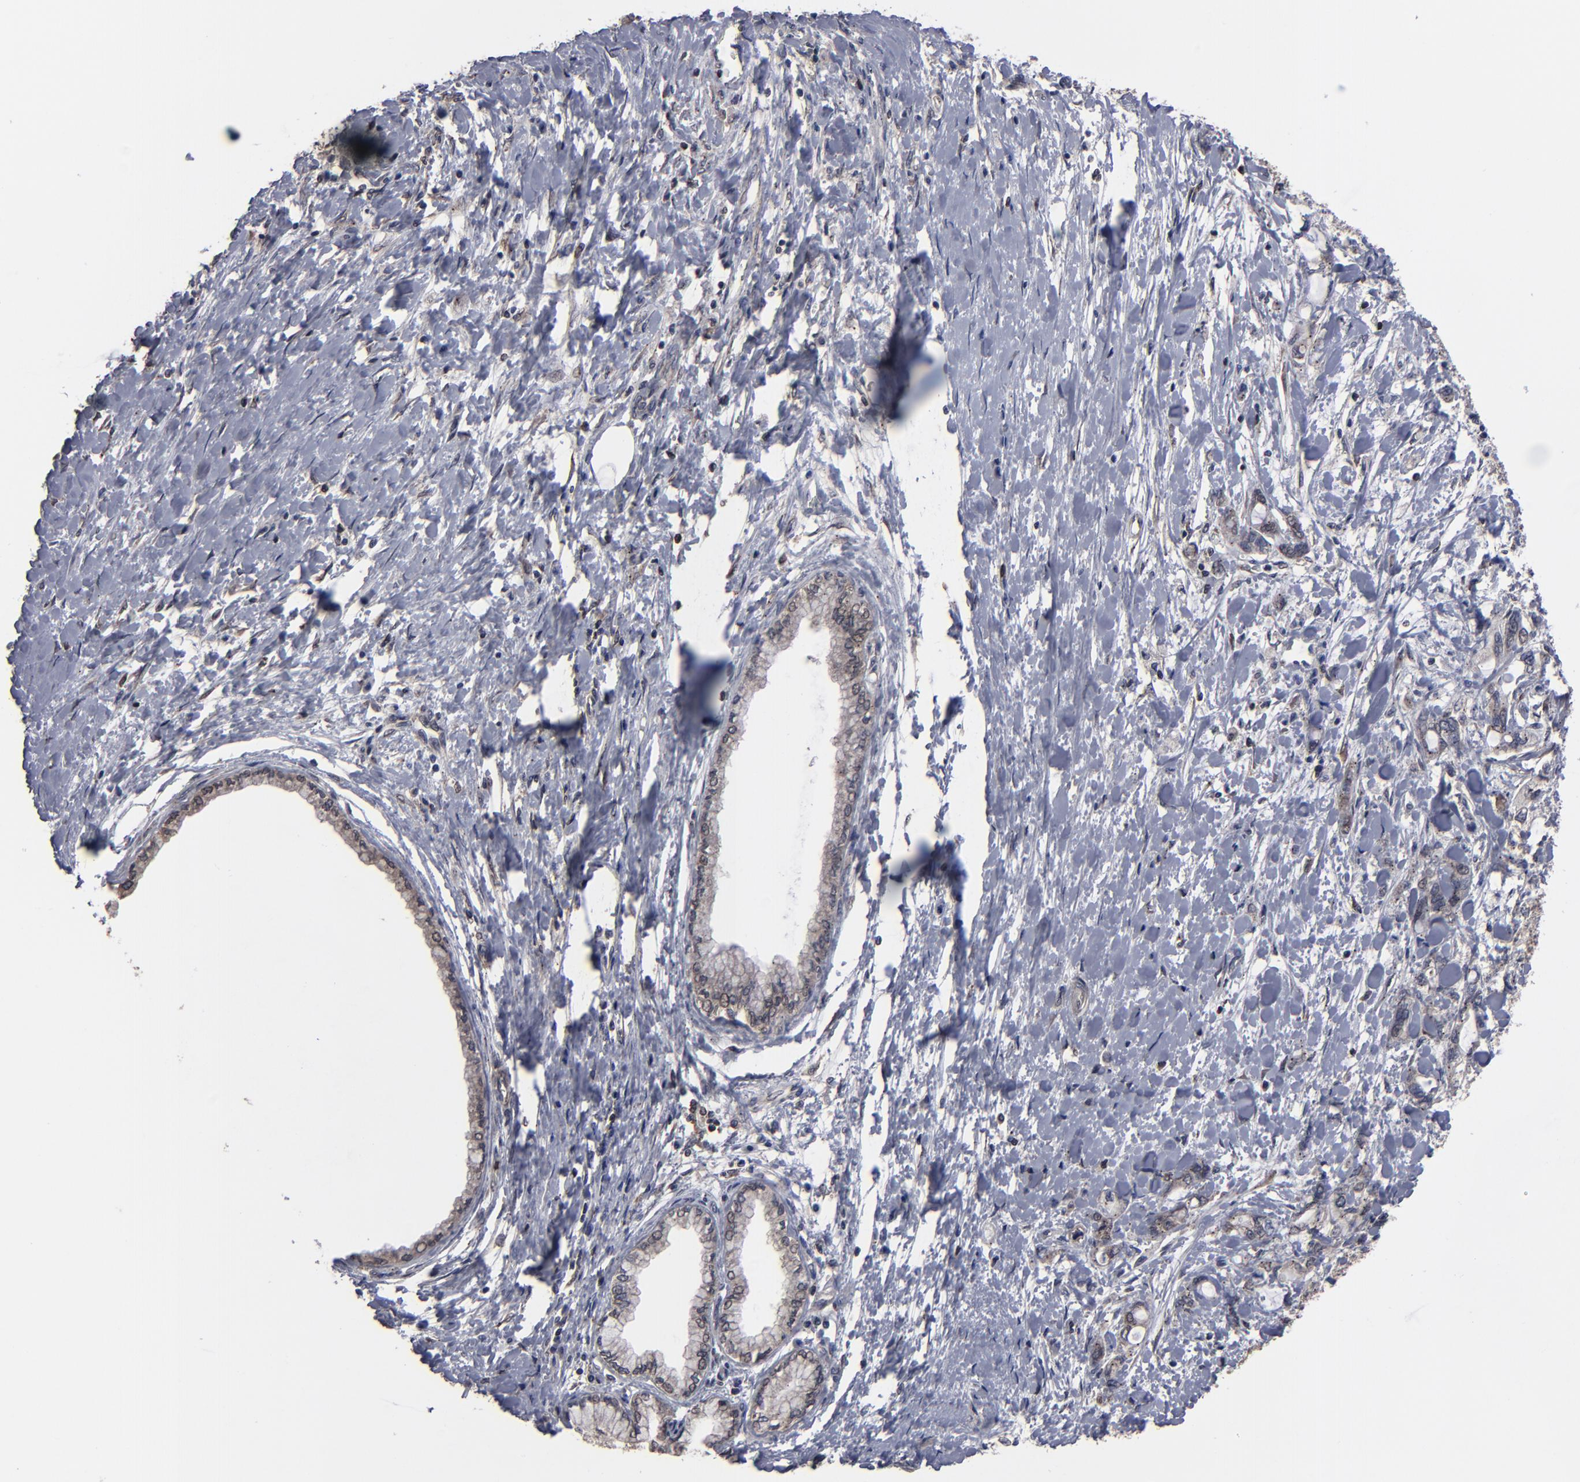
{"staining": {"intensity": "weak", "quantity": "25%-75%", "location": "cytoplasmic/membranous,nuclear"}, "tissue": "pancreatic cancer", "cell_type": "Tumor cells", "image_type": "cancer", "snomed": [{"axis": "morphology", "description": "Adenocarcinoma, NOS"}, {"axis": "topography", "description": "Pancreas"}], "caption": "Immunohistochemical staining of human pancreatic cancer demonstrates low levels of weak cytoplasmic/membranous and nuclear positivity in approximately 25%-75% of tumor cells.", "gene": "KIAA2026", "patient": {"sex": "male", "age": 79}}